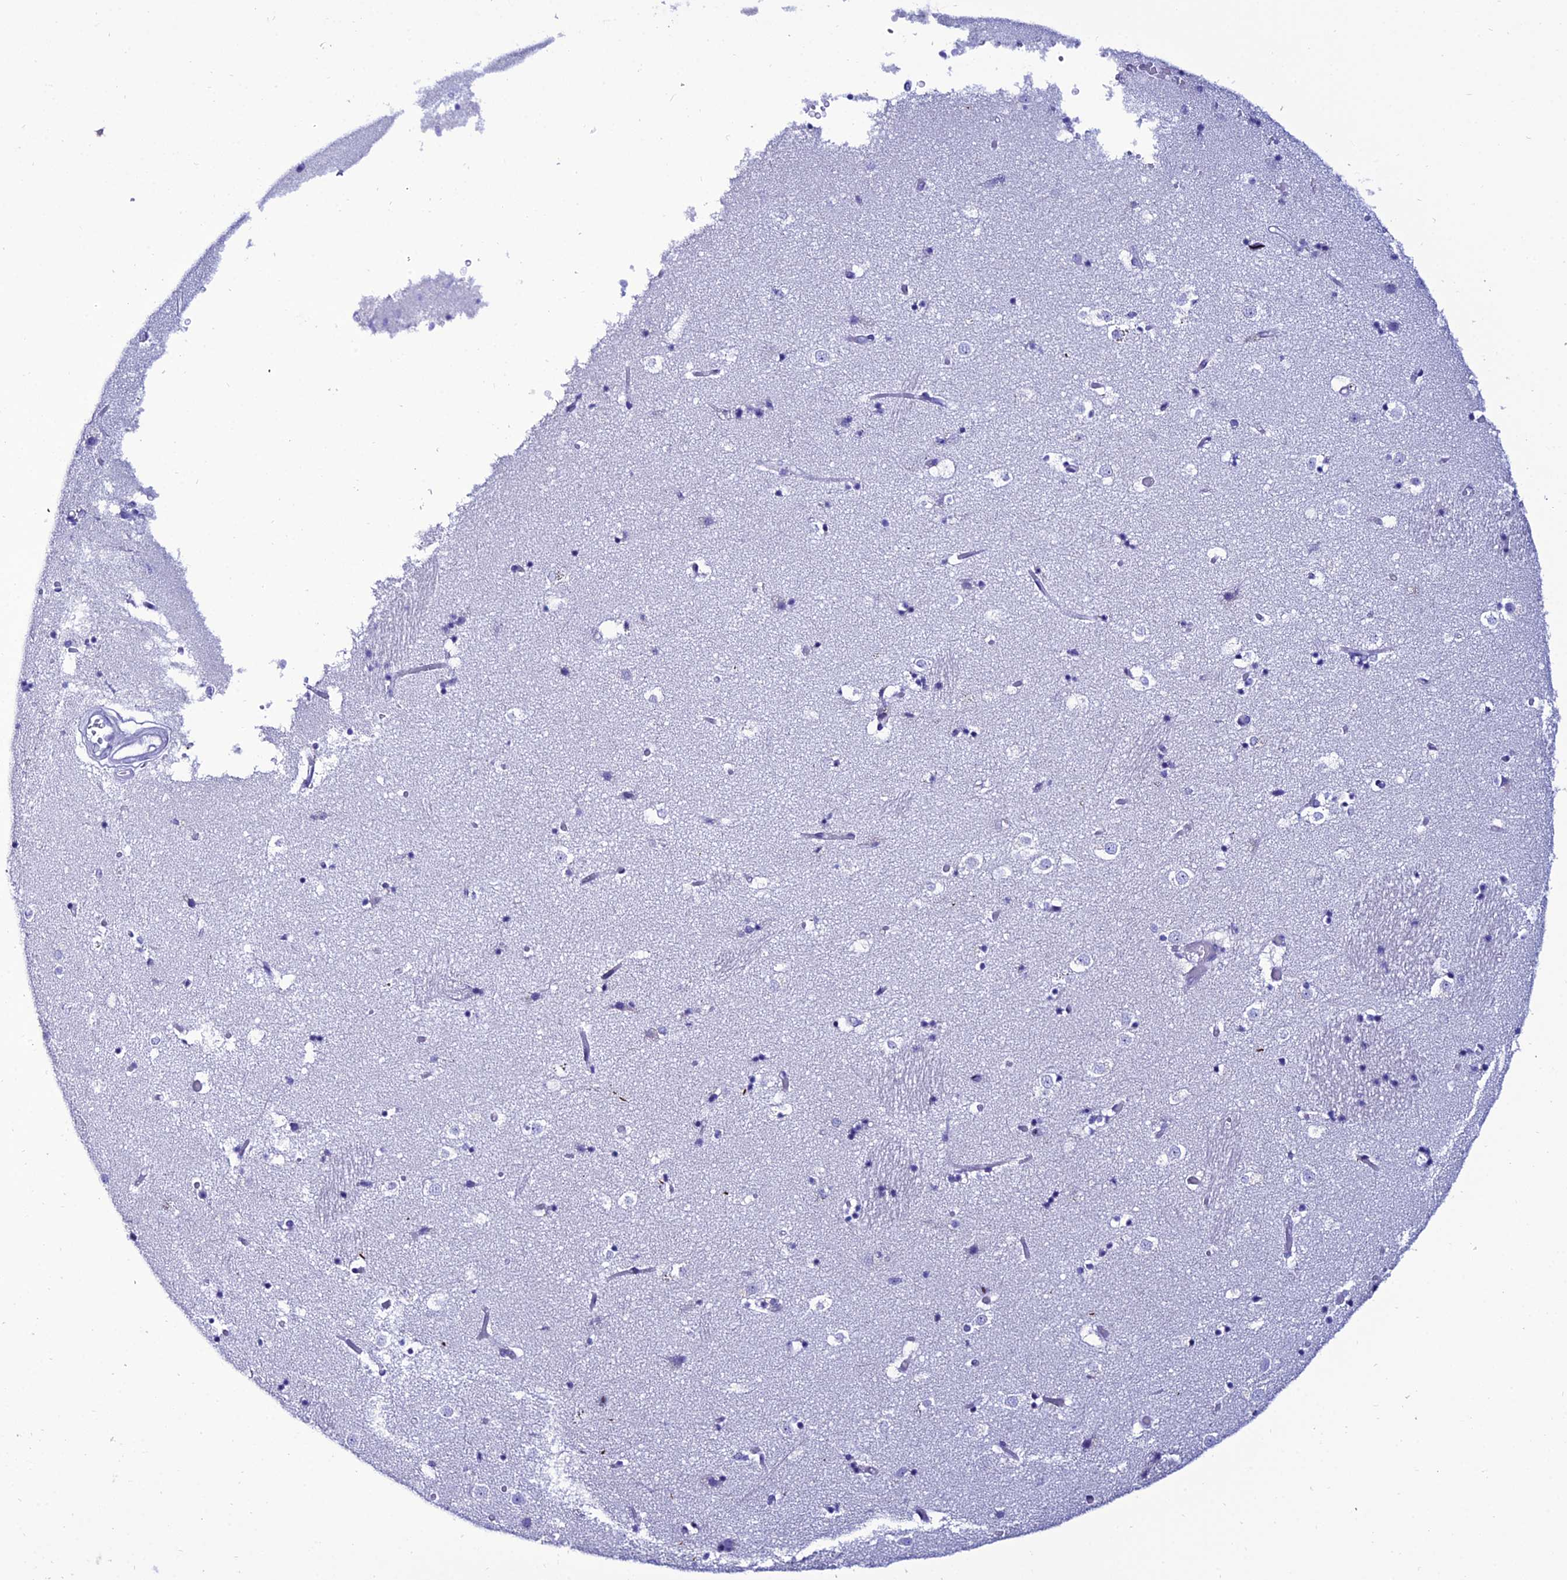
{"staining": {"intensity": "negative", "quantity": "none", "location": "none"}, "tissue": "caudate", "cell_type": "Glial cells", "image_type": "normal", "snomed": [{"axis": "morphology", "description": "Normal tissue, NOS"}, {"axis": "topography", "description": "Lateral ventricle wall"}], "caption": "Human caudate stained for a protein using immunohistochemistry reveals no positivity in glial cells.", "gene": "OR4D5", "patient": {"sex": "female", "age": 52}}